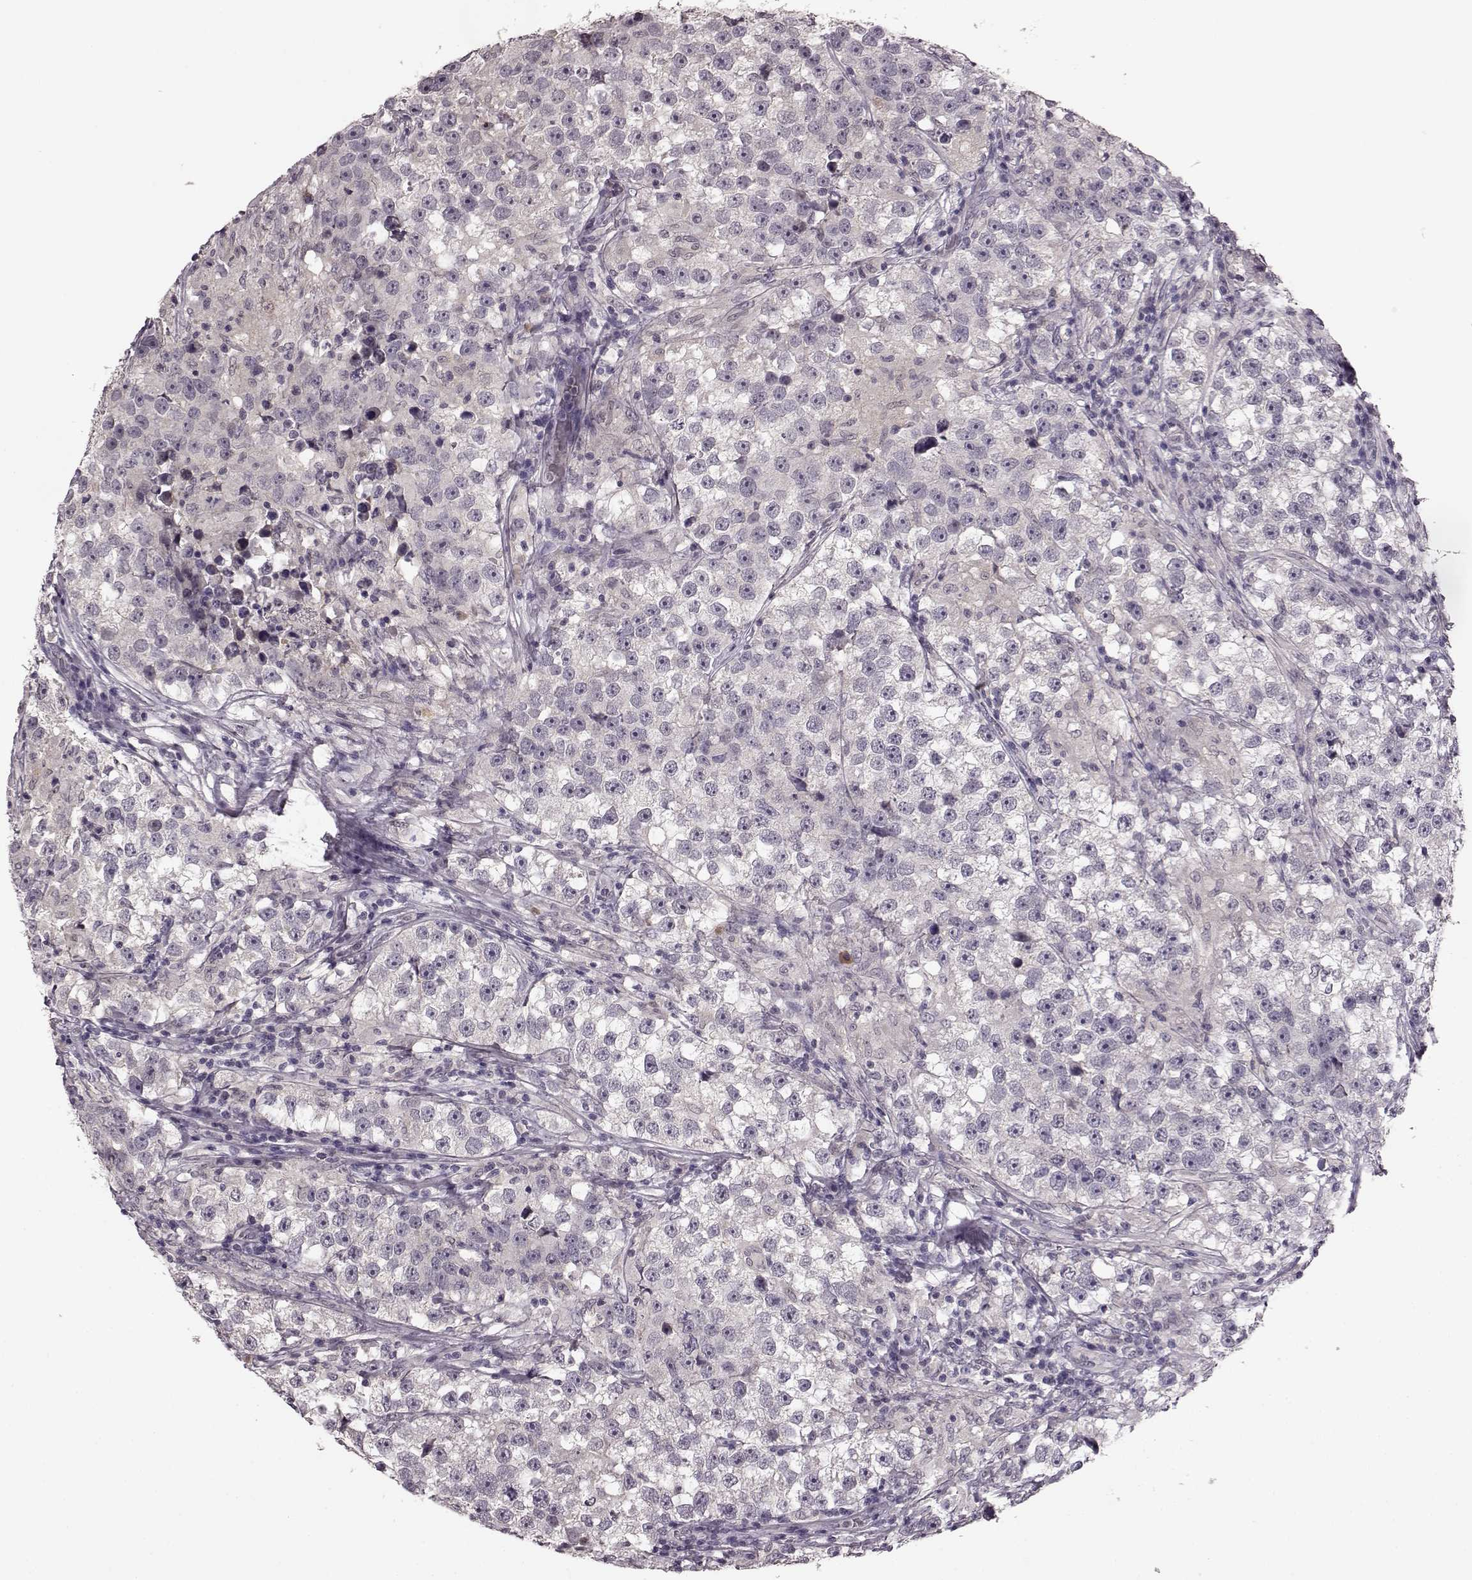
{"staining": {"intensity": "negative", "quantity": "none", "location": "none"}, "tissue": "testis cancer", "cell_type": "Tumor cells", "image_type": "cancer", "snomed": [{"axis": "morphology", "description": "Seminoma, NOS"}, {"axis": "topography", "description": "Testis"}], "caption": "This is an immunohistochemistry micrograph of seminoma (testis). There is no staining in tumor cells.", "gene": "NRL", "patient": {"sex": "male", "age": 46}}